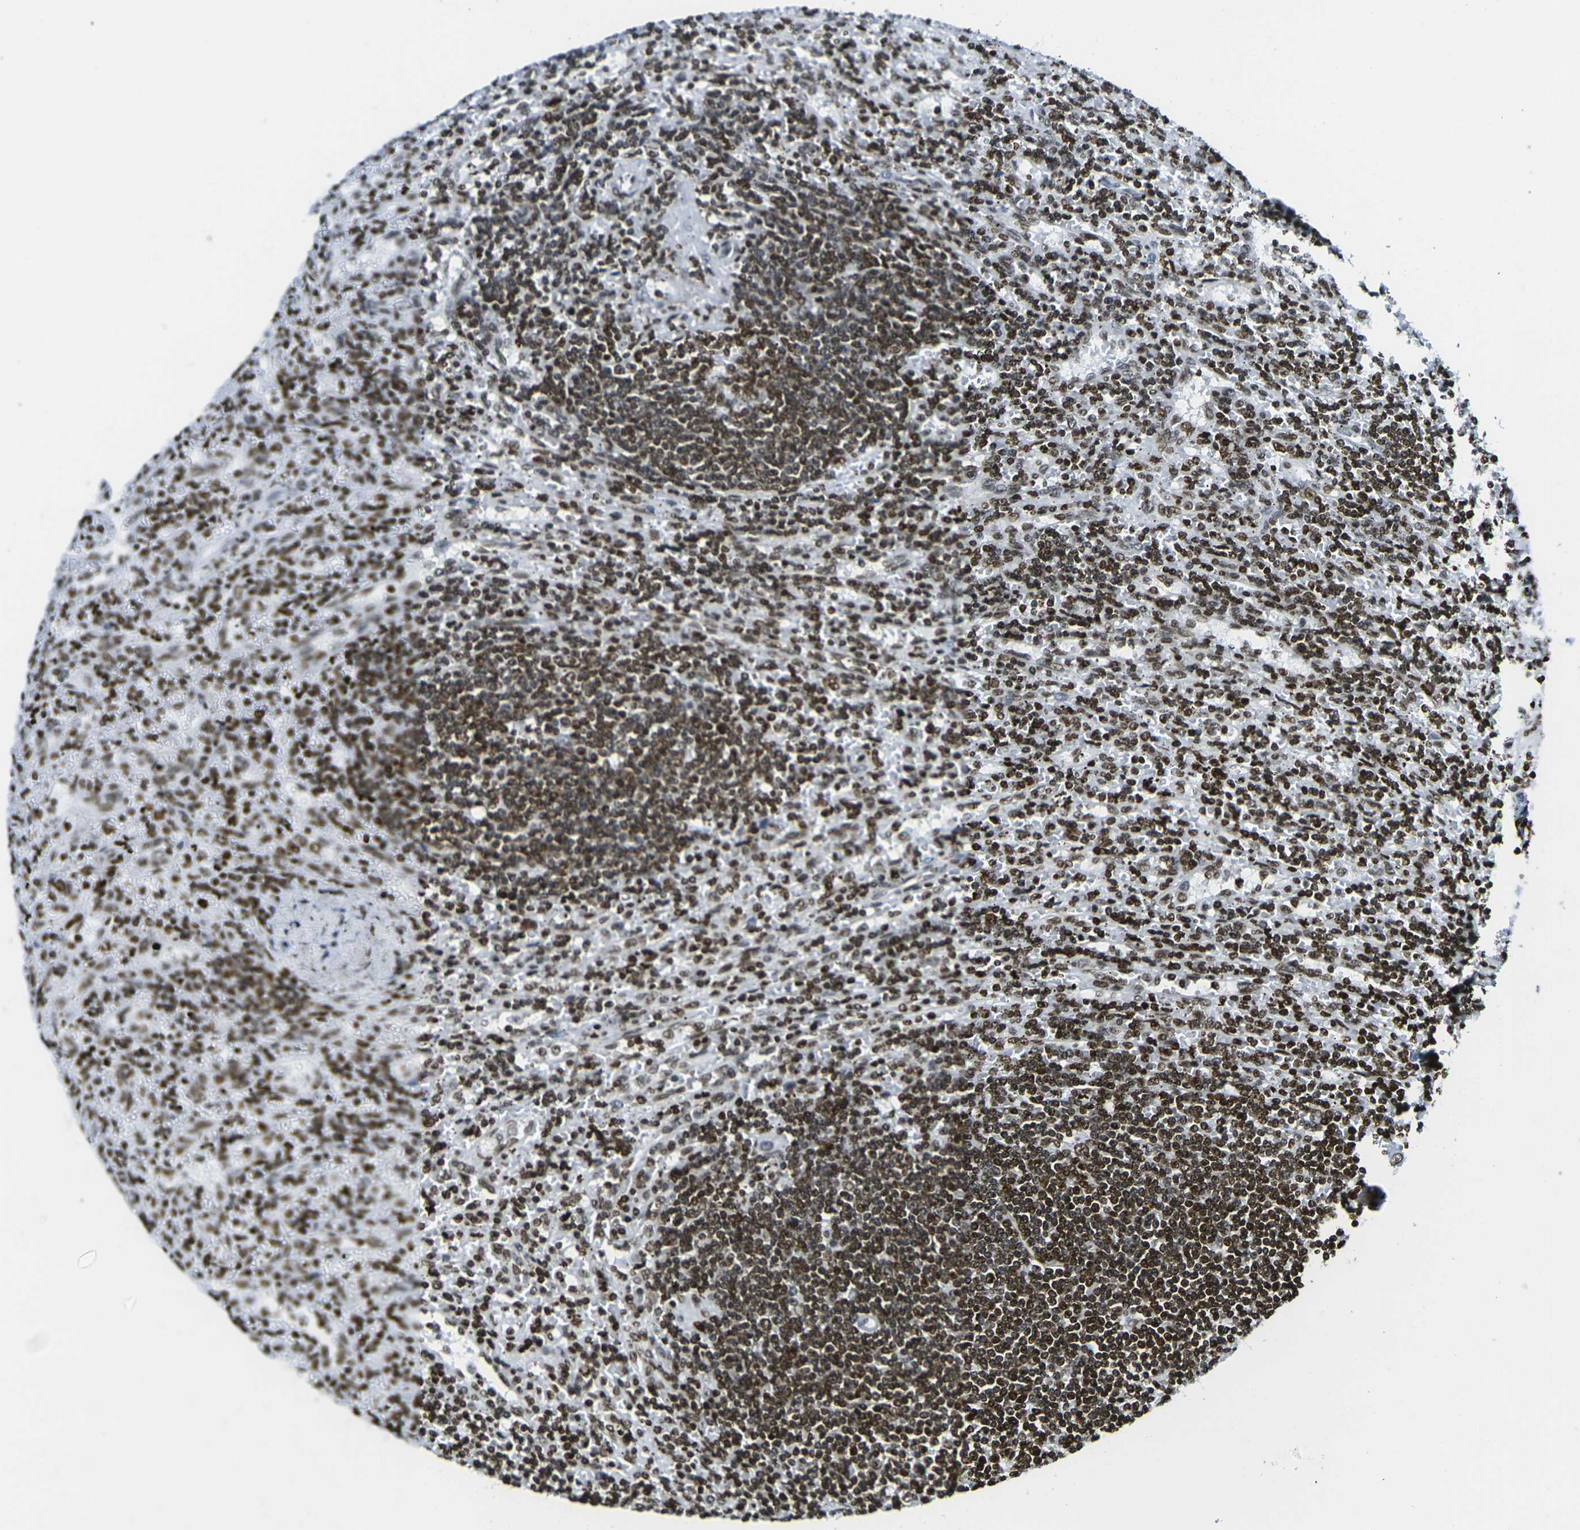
{"staining": {"intensity": "strong", "quantity": ">75%", "location": "nuclear"}, "tissue": "lymphoma", "cell_type": "Tumor cells", "image_type": "cancer", "snomed": [{"axis": "morphology", "description": "Malignant lymphoma, non-Hodgkin's type, Low grade"}, {"axis": "topography", "description": "Spleen"}], "caption": "IHC staining of lymphoma, which reveals high levels of strong nuclear expression in approximately >75% of tumor cells indicating strong nuclear protein expression. The staining was performed using DAB (brown) for protein detection and nuclei were counterstained in hematoxylin (blue).", "gene": "H2AX", "patient": {"sex": "male", "age": 76}}